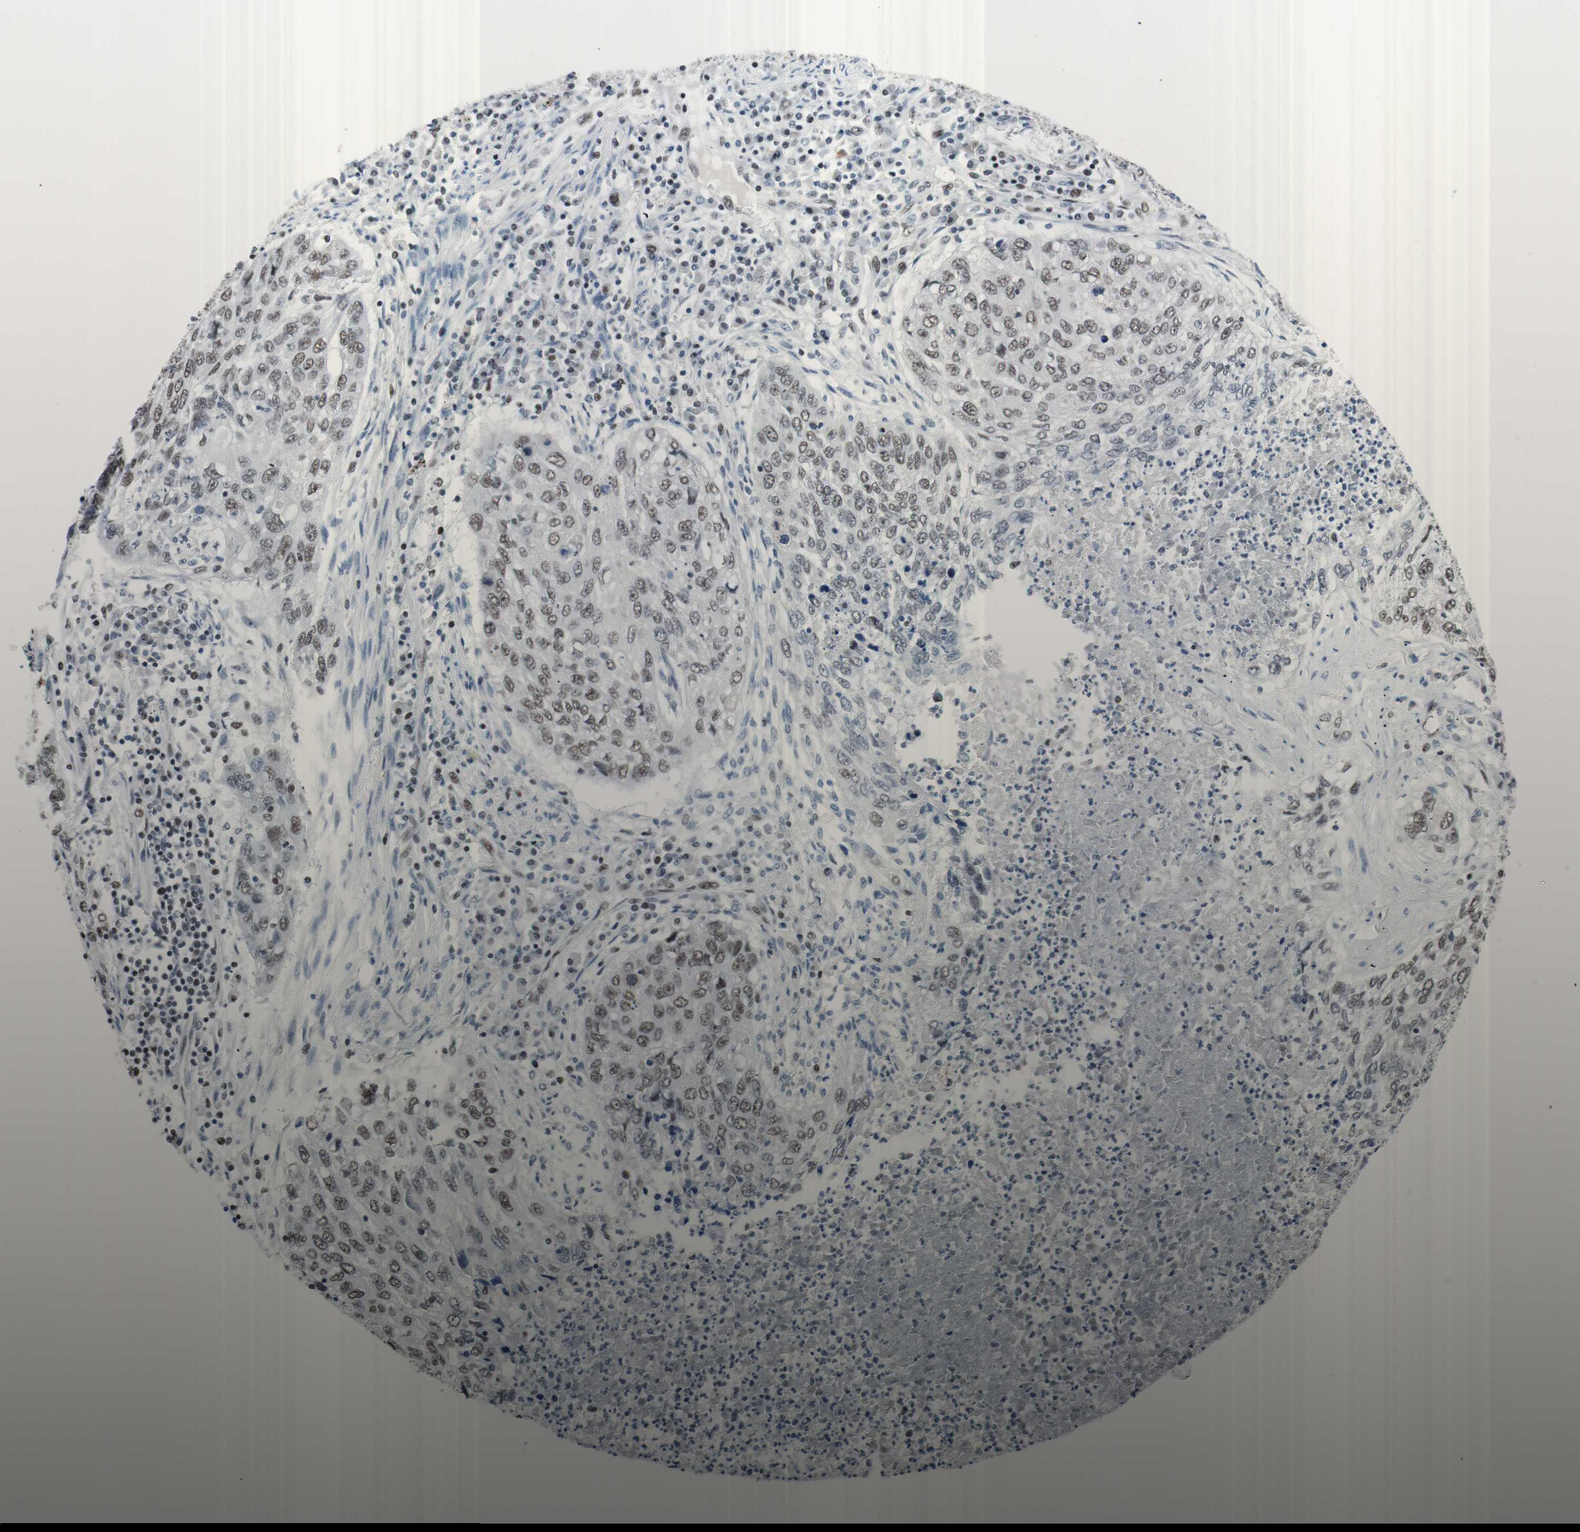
{"staining": {"intensity": "weak", "quantity": ">75%", "location": "nuclear"}, "tissue": "lung cancer", "cell_type": "Tumor cells", "image_type": "cancer", "snomed": [{"axis": "morphology", "description": "Squamous cell carcinoma, NOS"}, {"axis": "topography", "description": "Lung"}], "caption": "High-magnification brightfield microscopy of lung squamous cell carcinoma stained with DAB (brown) and counterstained with hematoxylin (blue). tumor cells exhibit weak nuclear expression is seen in about>75% of cells.", "gene": "ARID1A", "patient": {"sex": "female", "age": 63}}